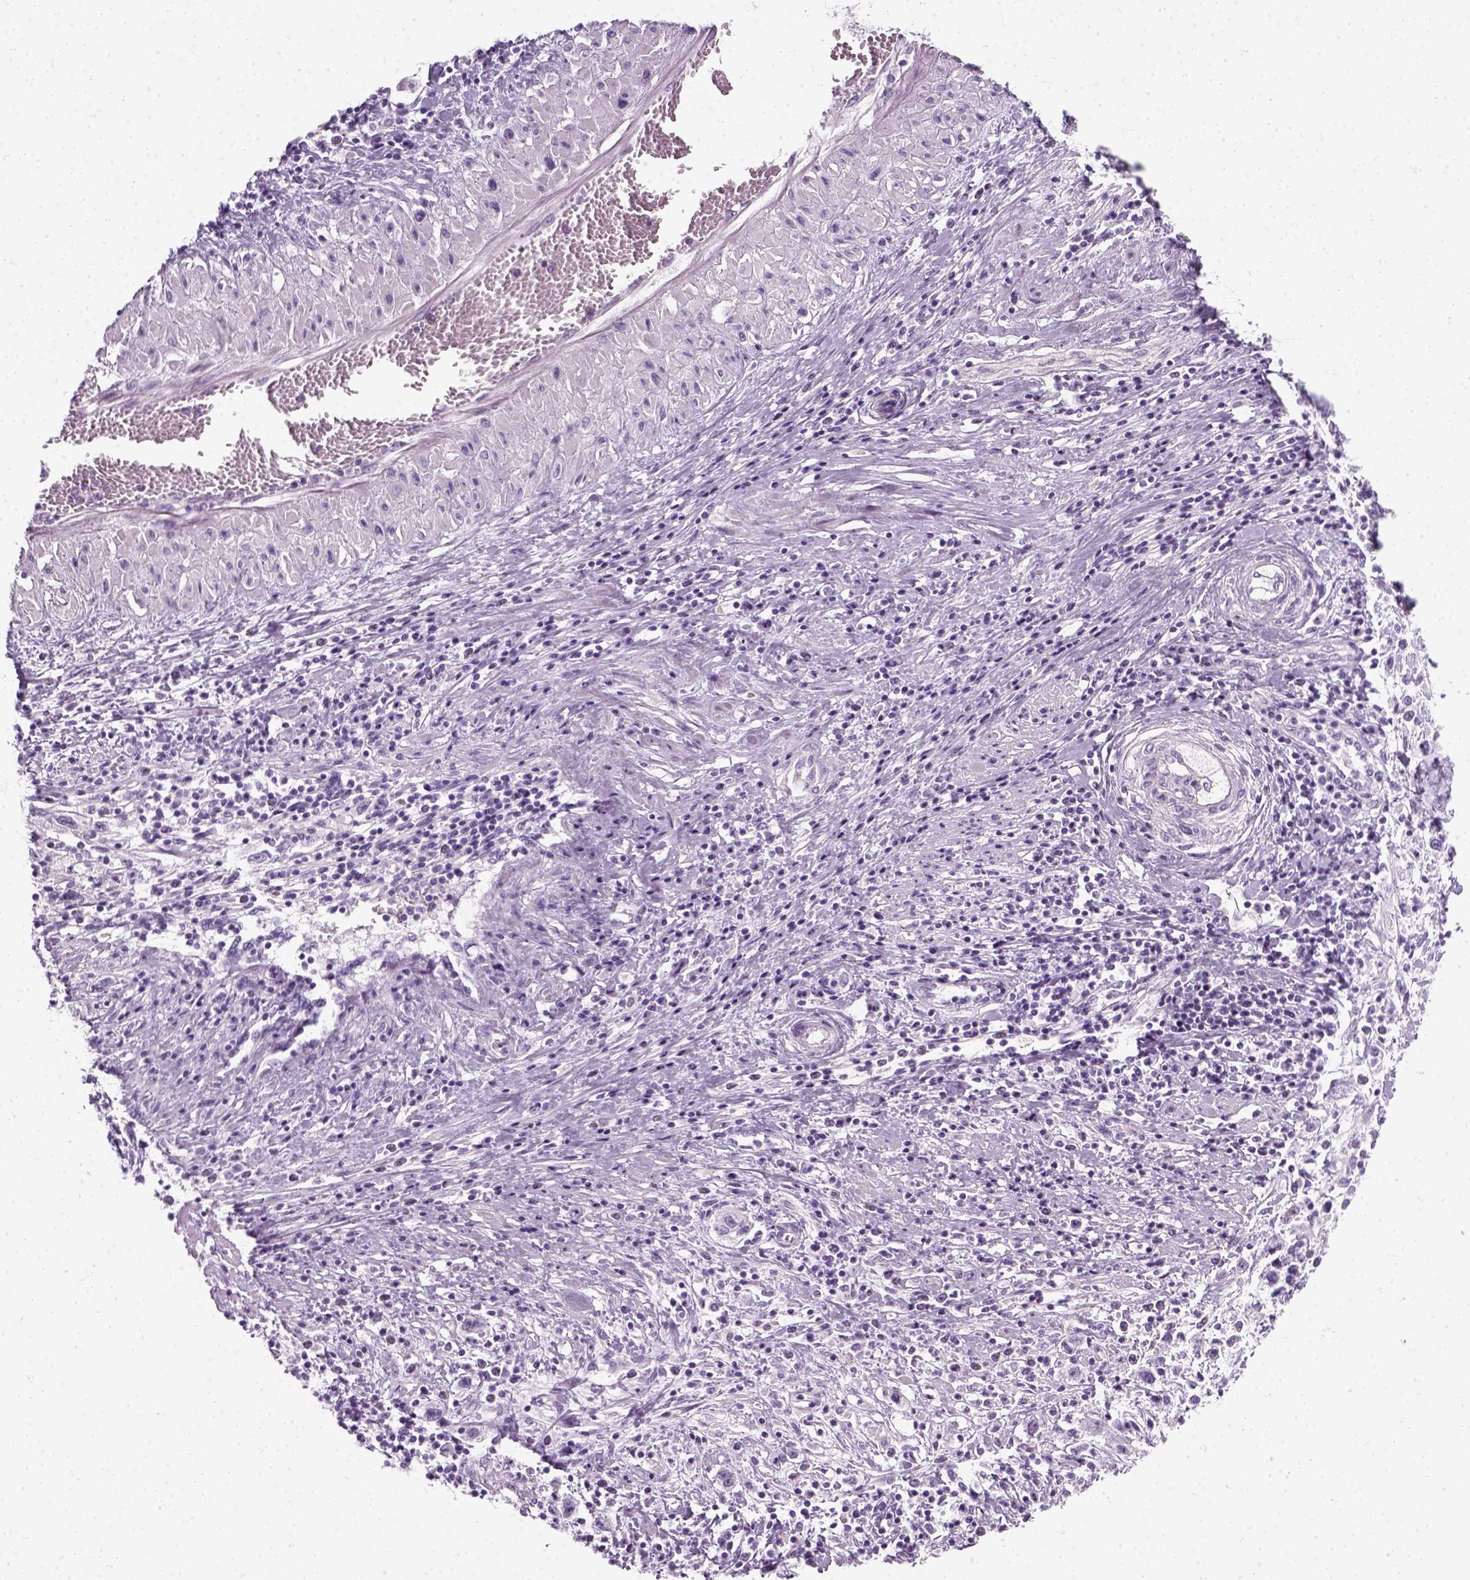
{"staining": {"intensity": "negative", "quantity": "none", "location": "none"}, "tissue": "cervical cancer", "cell_type": "Tumor cells", "image_type": "cancer", "snomed": [{"axis": "morphology", "description": "Adenocarcinoma, NOS"}, {"axis": "topography", "description": "Cervix"}], "caption": "High power microscopy histopathology image of an IHC photomicrograph of cervical cancer (adenocarcinoma), revealing no significant positivity in tumor cells.", "gene": "SLC12A5", "patient": {"sex": "female", "age": 40}}